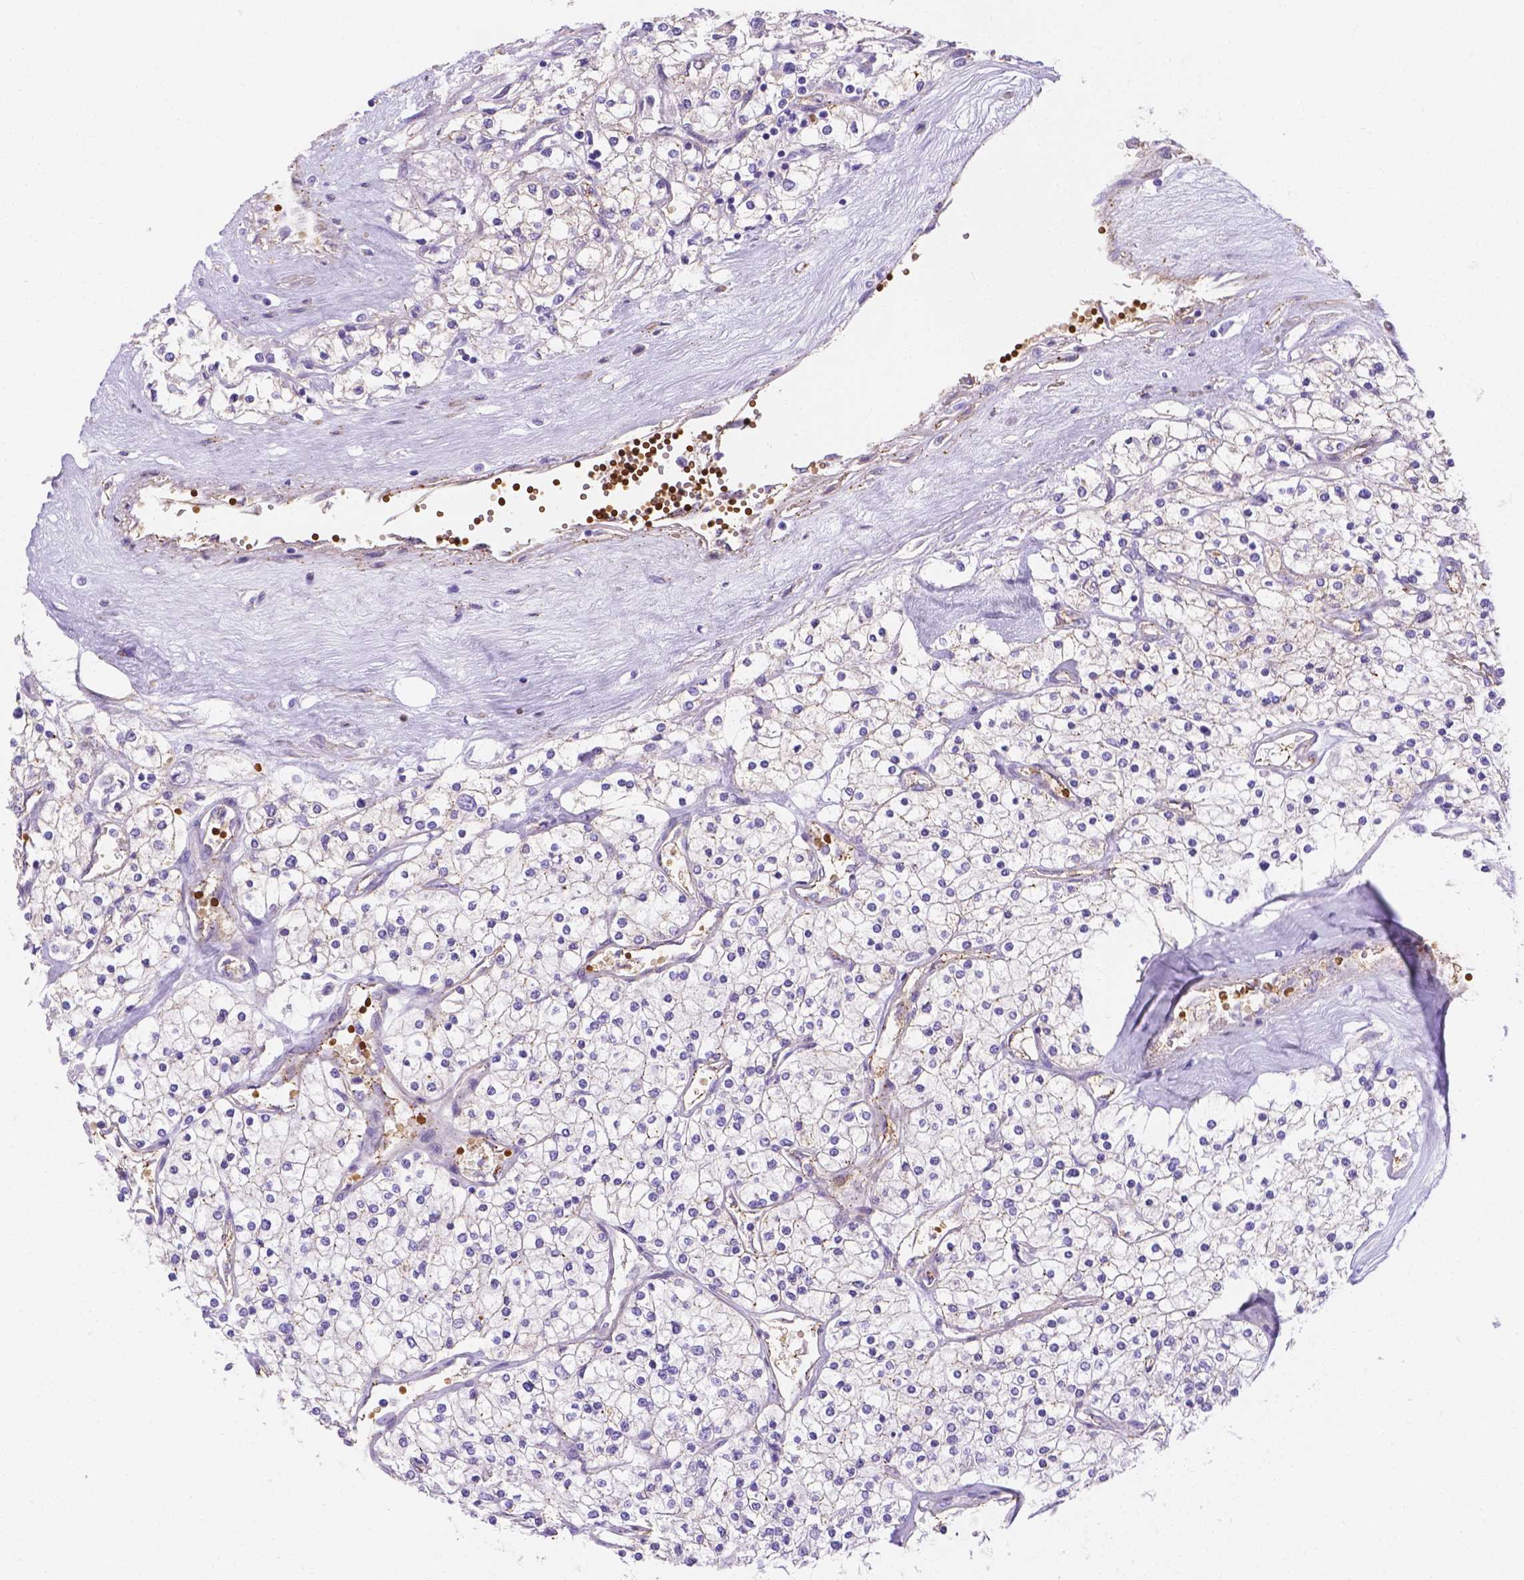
{"staining": {"intensity": "negative", "quantity": "none", "location": "none"}, "tissue": "renal cancer", "cell_type": "Tumor cells", "image_type": "cancer", "snomed": [{"axis": "morphology", "description": "Adenocarcinoma, NOS"}, {"axis": "topography", "description": "Kidney"}], "caption": "This is an IHC photomicrograph of renal adenocarcinoma. There is no positivity in tumor cells.", "gene": "SLC40A1", "patient": {"sex": "male", "age": 80}}